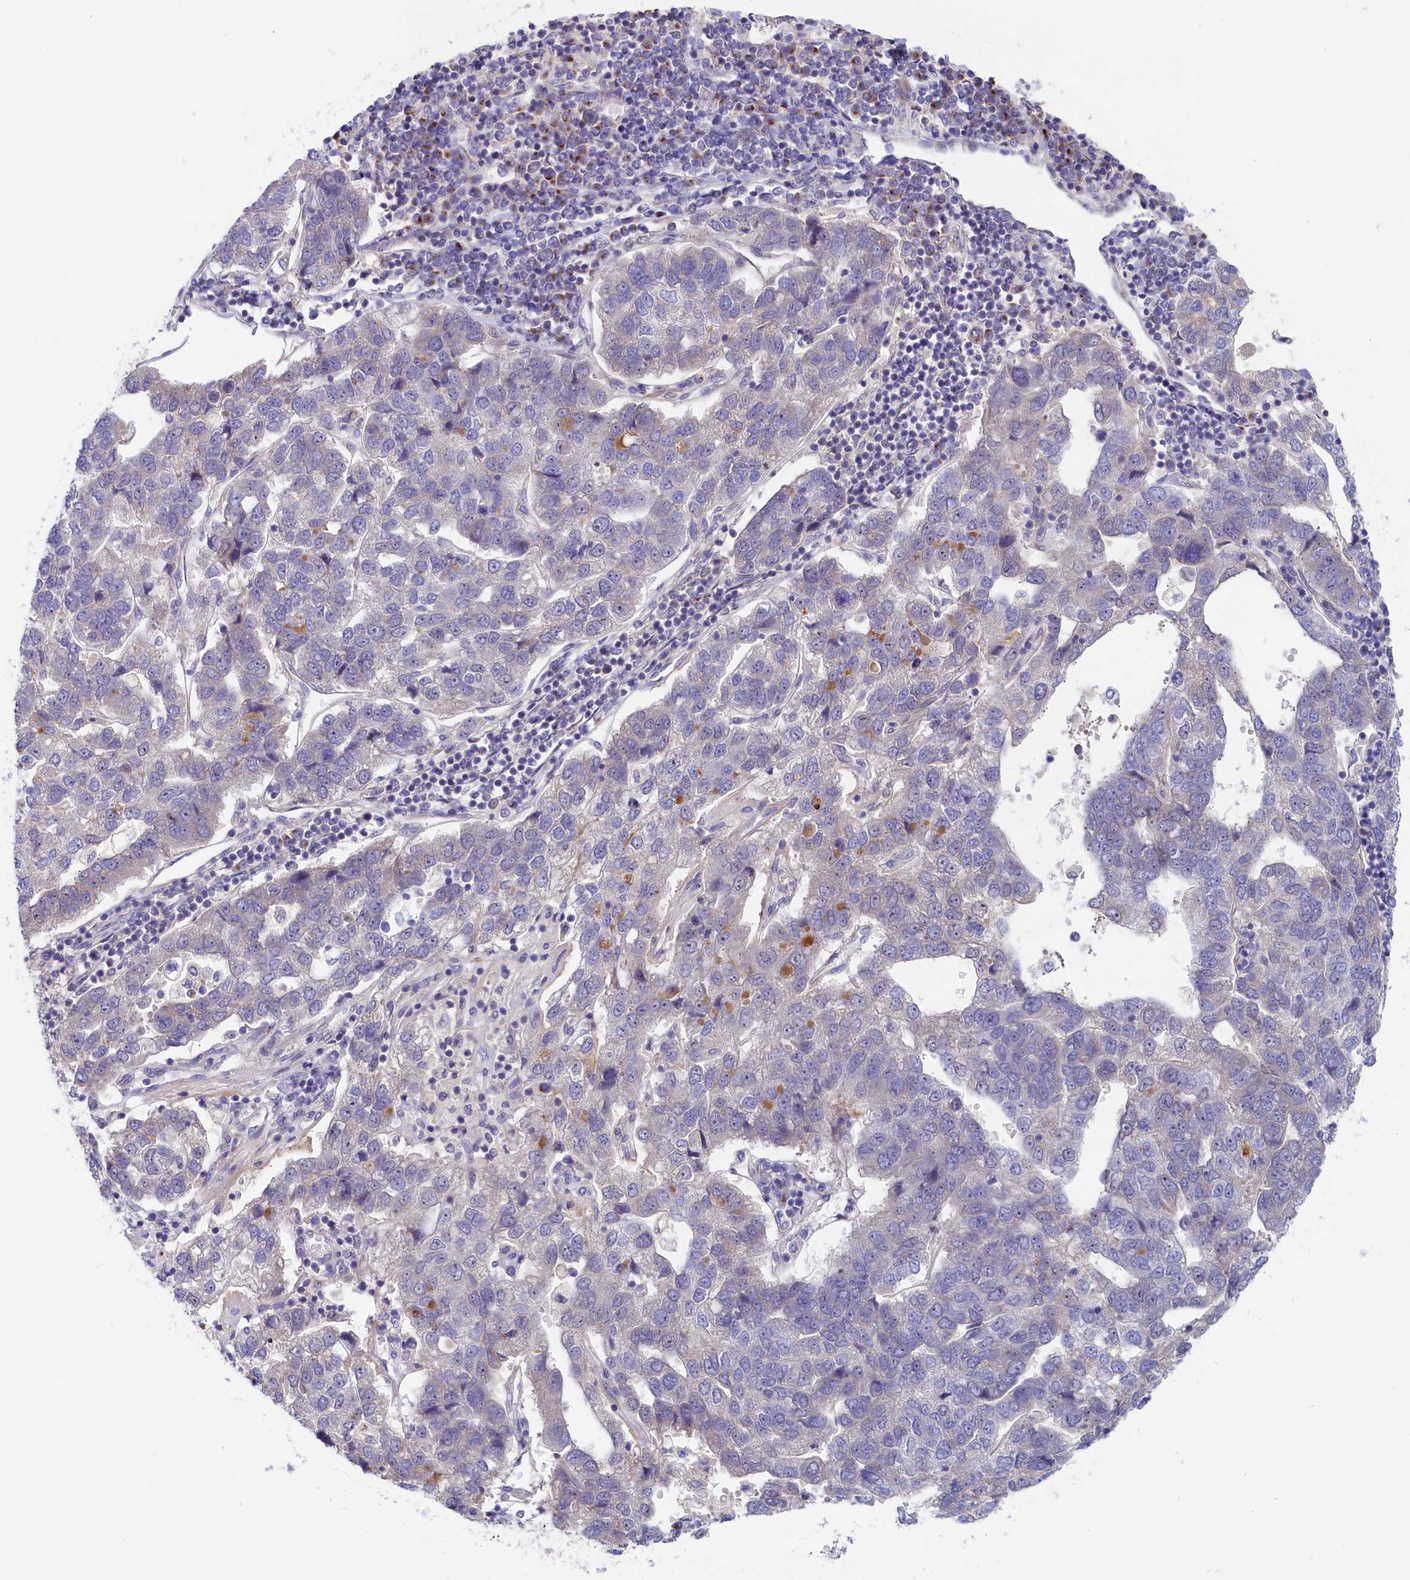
{"staining": {"intensity": "negative", "quantity": "none", "location": "none"}, "tissue": "pancreatic cancer", "cell_type": "Tumor cells", "image_type": "cancer", "snomed": [{"axis": "morphology", "description": "Adenocarcinoma, NOS"}, {"axis": "topography", "description": "Pancreas"}], "caption": "Tumor cells show no significant staining in pancreatic cancer (adenocarcinoma).", "gene": "CHST12", "patient": {"sex": "female", "age": 61}}